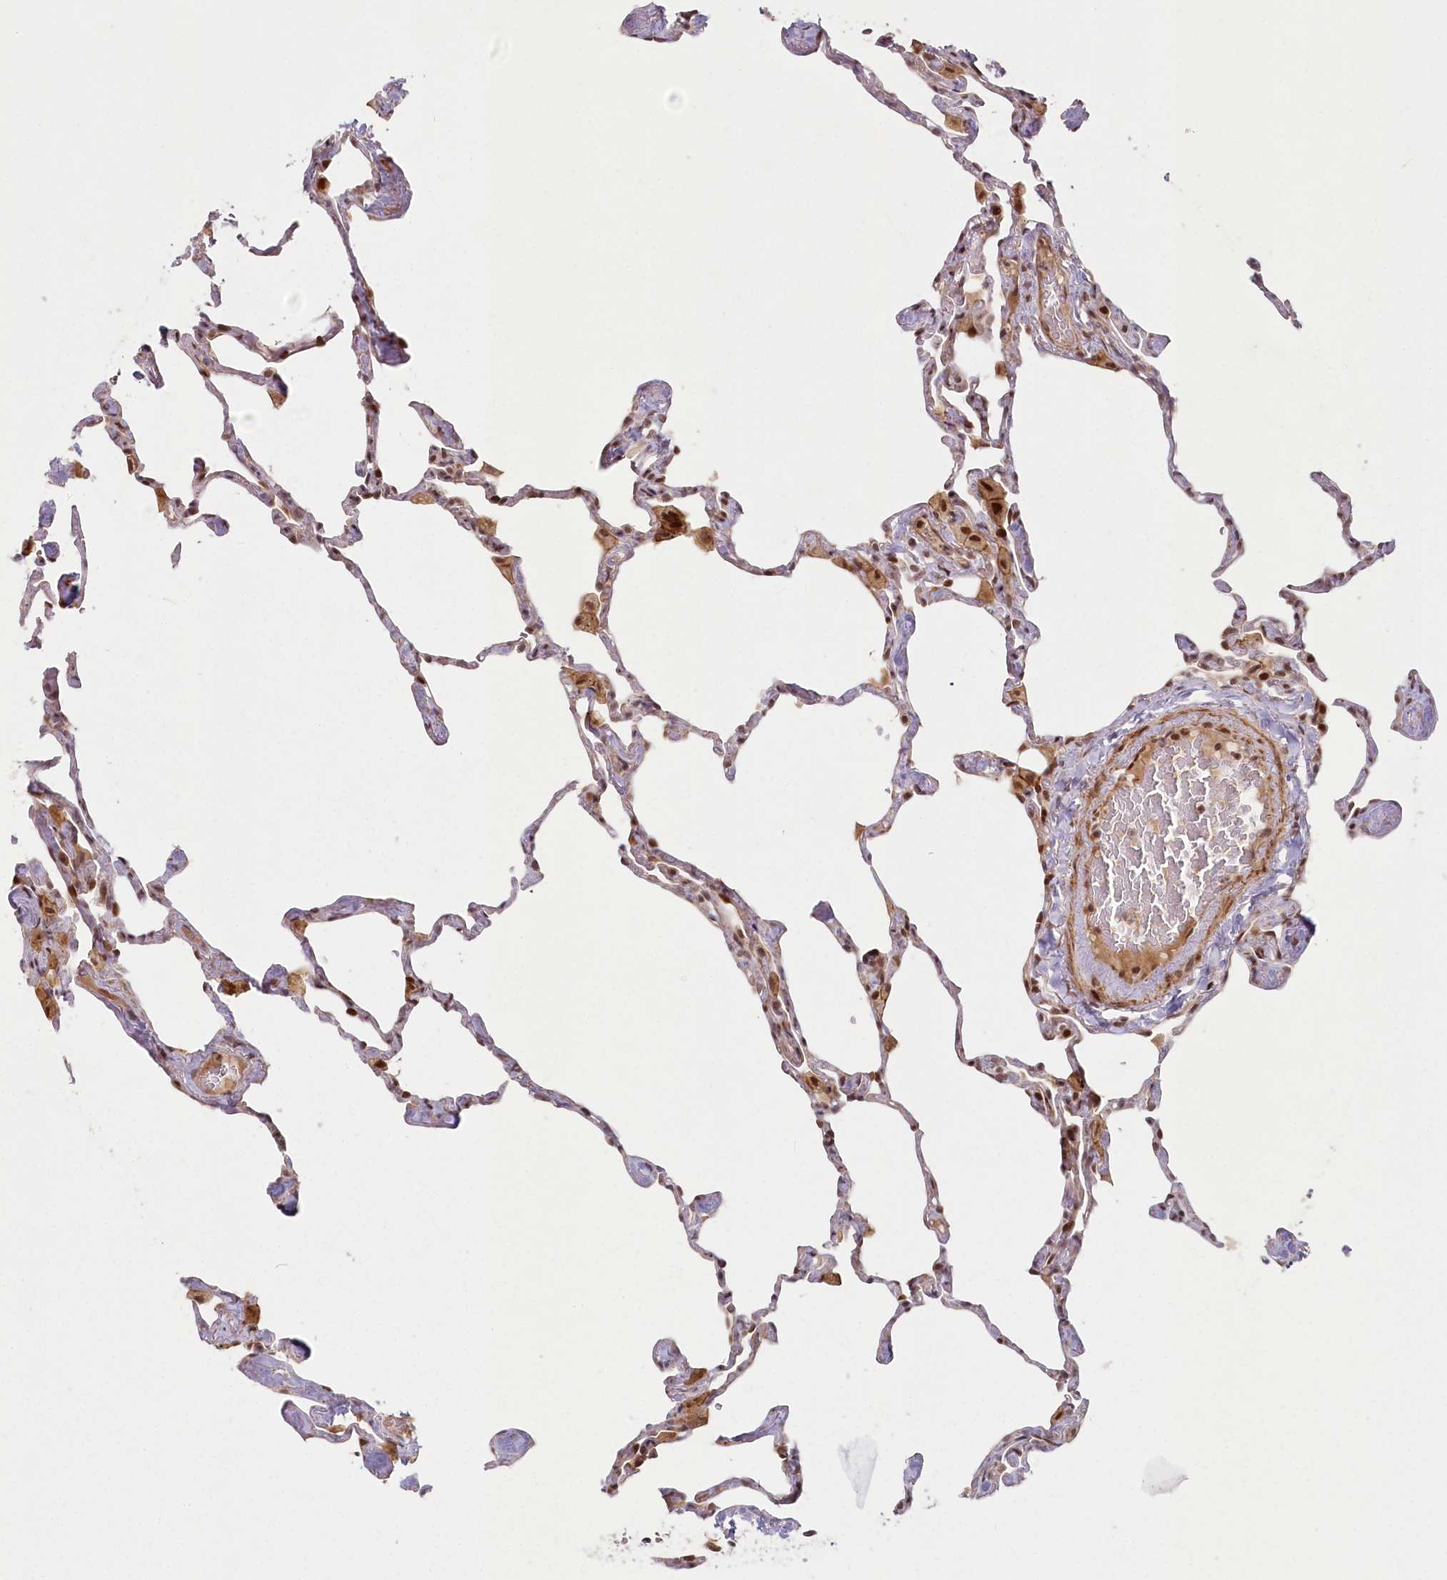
{"staining": {"intensity": "moderate", "quantity": "<25%", "location": "cytoplasmic/membranous,nuclear"}, "tissue": "lung", "cell_type": "Alveolar cells", "image_type": "normal", "snomed": [{"axis": "morphology", "description": "Normal tissue, NOS"}, {"axis": "topography", "description": "Lung"}], "caption": "A brown stain highlights moderate cytoplasmic/membranous,nuclear staining of a protein in alveolar cells of normal human lung. The staining was performed using DAB (3,3'-diaminobenzidine), with brown indicating positive protein expression. Nuclei are stained blue with hematoxylin.", "gene": "FAM204A", "patient": {"sex": "male", "age": 65}}